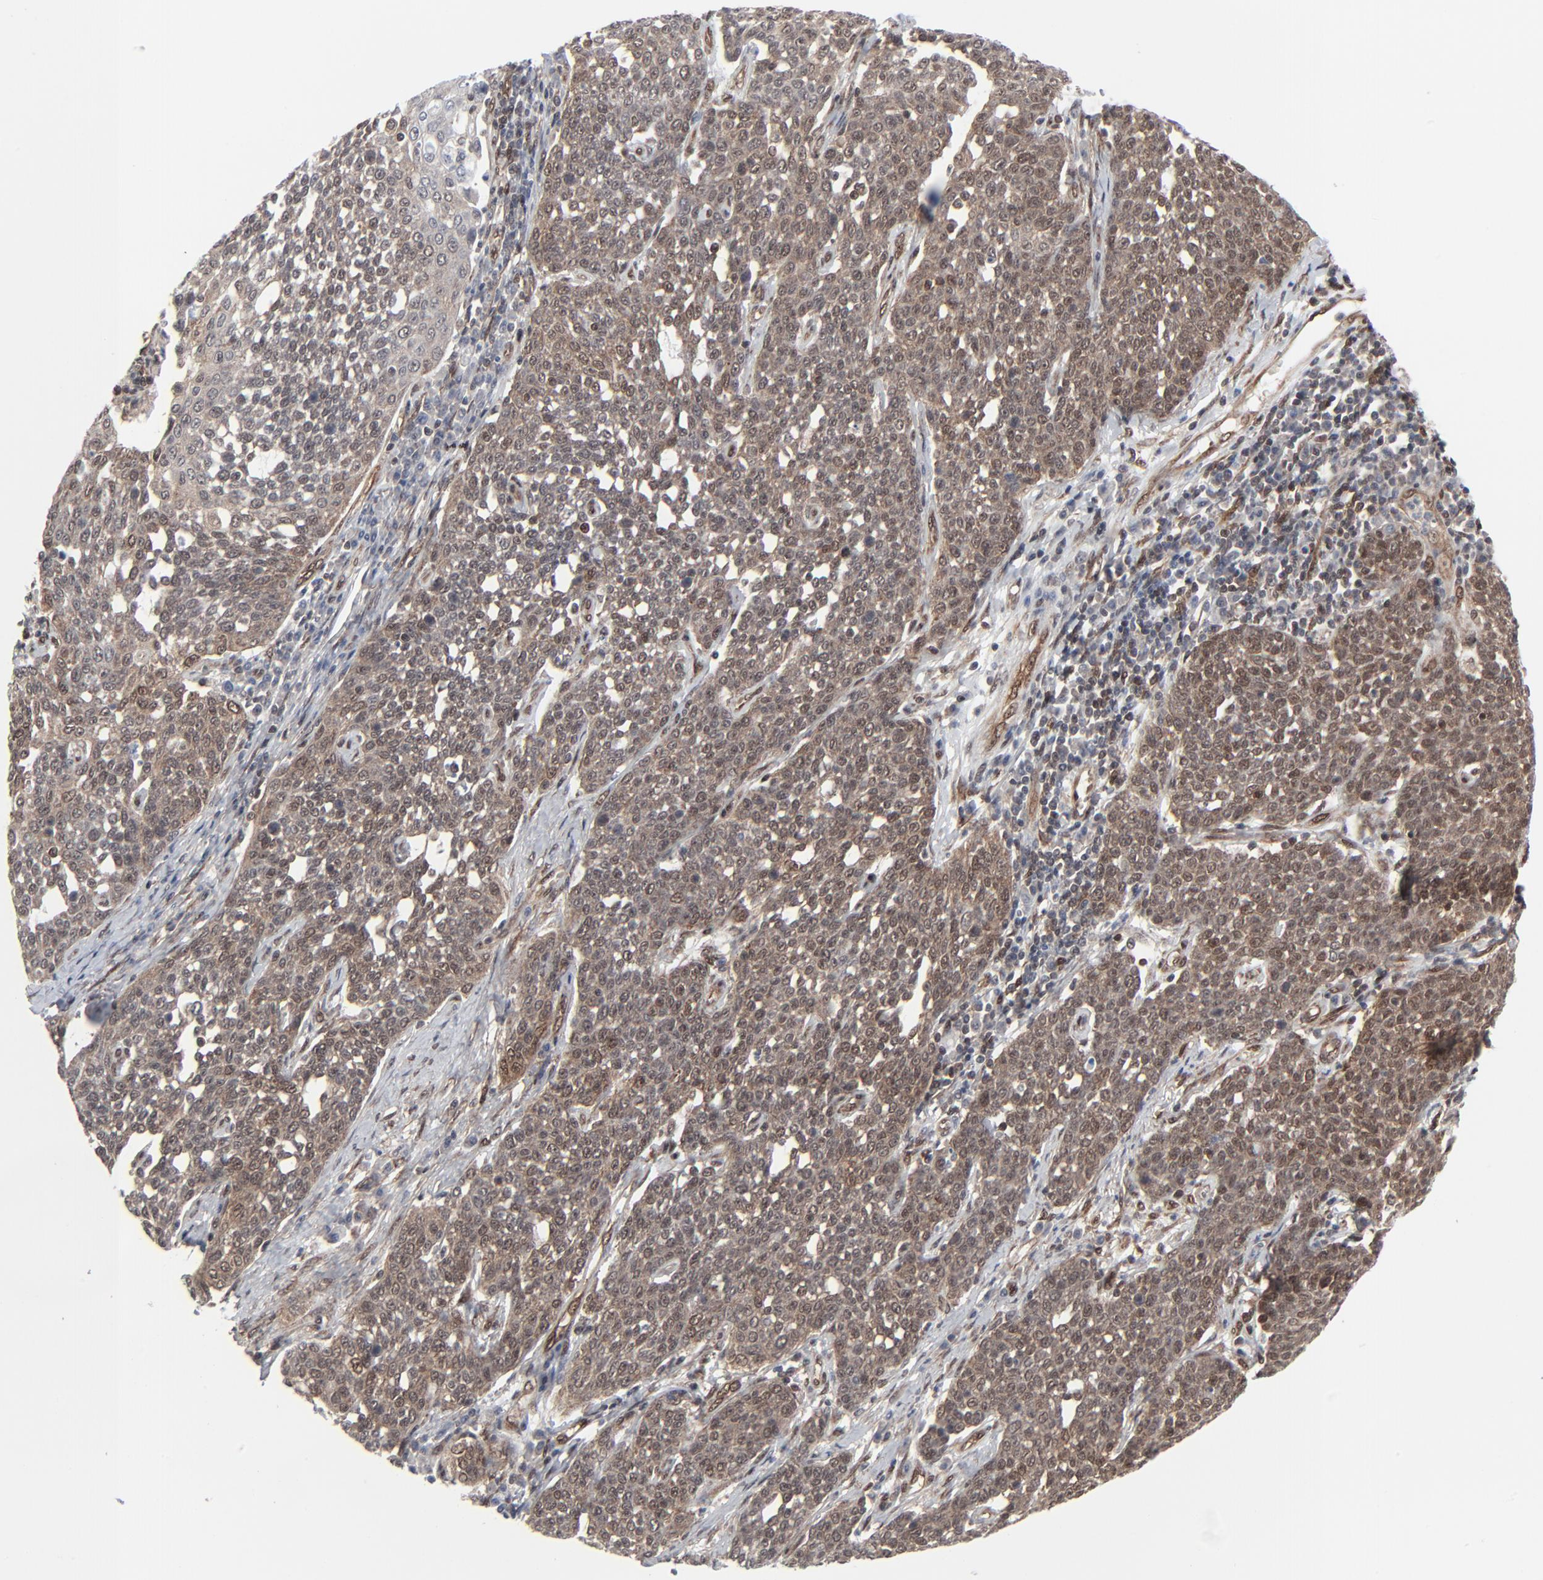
{"staining": {"intensity": "moderate", "quantity": "25%-75%", "location": "cytoplasmic/membranous,nuclear"}, "tissue": "cervical cancer", "cell_type": "Tumor cells", "image_type": "cancer", "snomed": [{"axis": "morphology", "description": "Squamous cell carcinoma, NOS"}, {"axis": "topography", "description": "Cervix"}], "caption": "A brown stain labels moderate cytoplasmic/membranous and nuclear expression of a protein in human cervical cancer (squamous cell carcinoma) tumor cells.", "gene": "AKT1", "patient": {"sex": "female", "age": 34}}